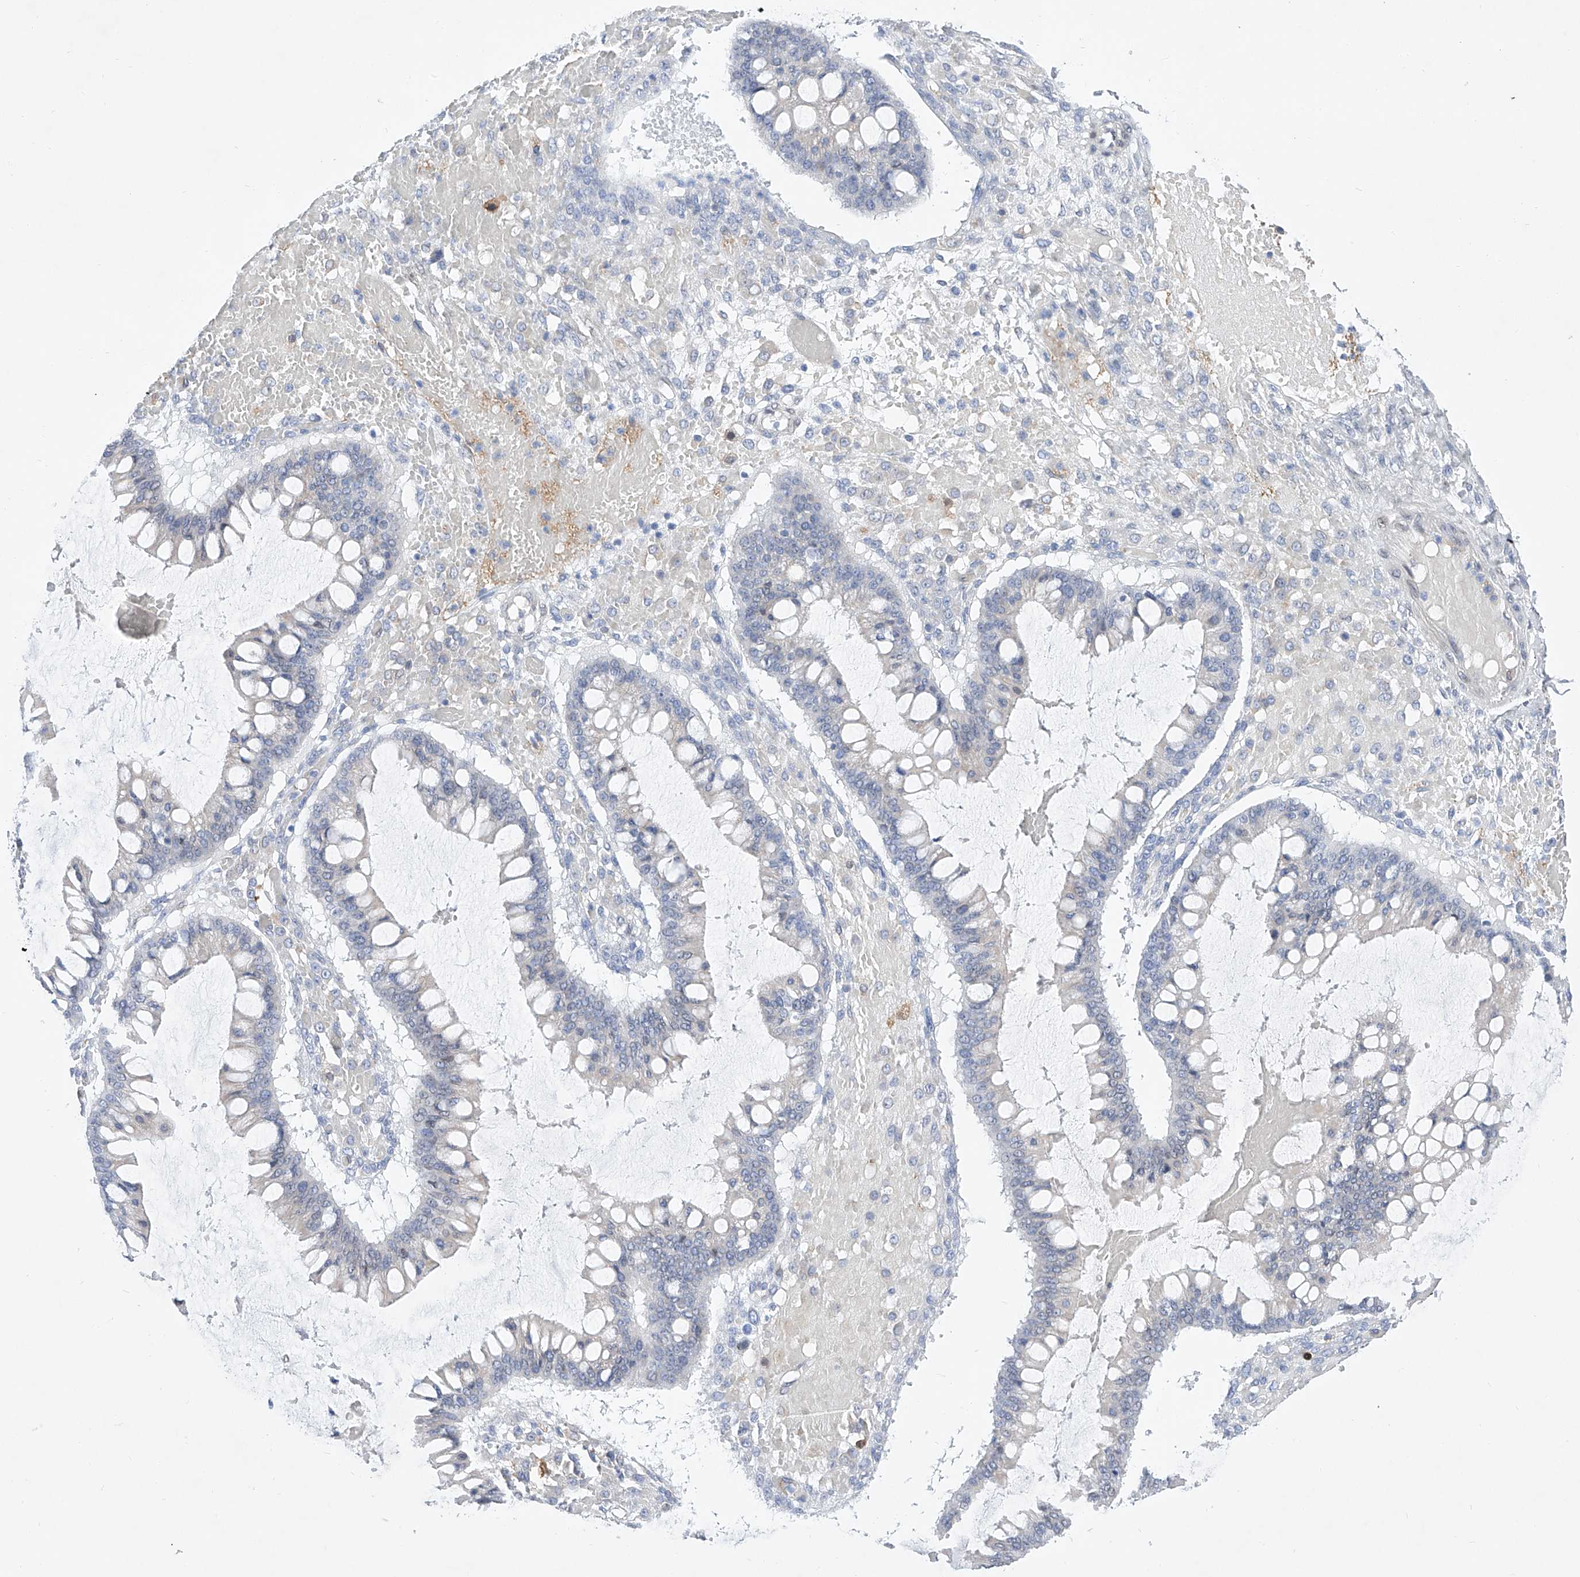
{"staining": {"intensity": "negative", "quantity": "none", "location": "none"}, "tissue": "ovarian cancer", "cell_type": "Tumor cells", "image_type": "cancer", "snomed": [{"axis": "morphology", "description": "Cystadenocarcinoma, mucinous, NOS"}, {"axis": "topography", "description": "Ovary"}], "caption": "This is a histopathology image of immunohistochemistry staining of ovarian mucinous cystadenocarcinoma, which shows no positivity in tumor cells.", "gene": "LCLAT1", "patient": {"sex": "female", "age": 73}}